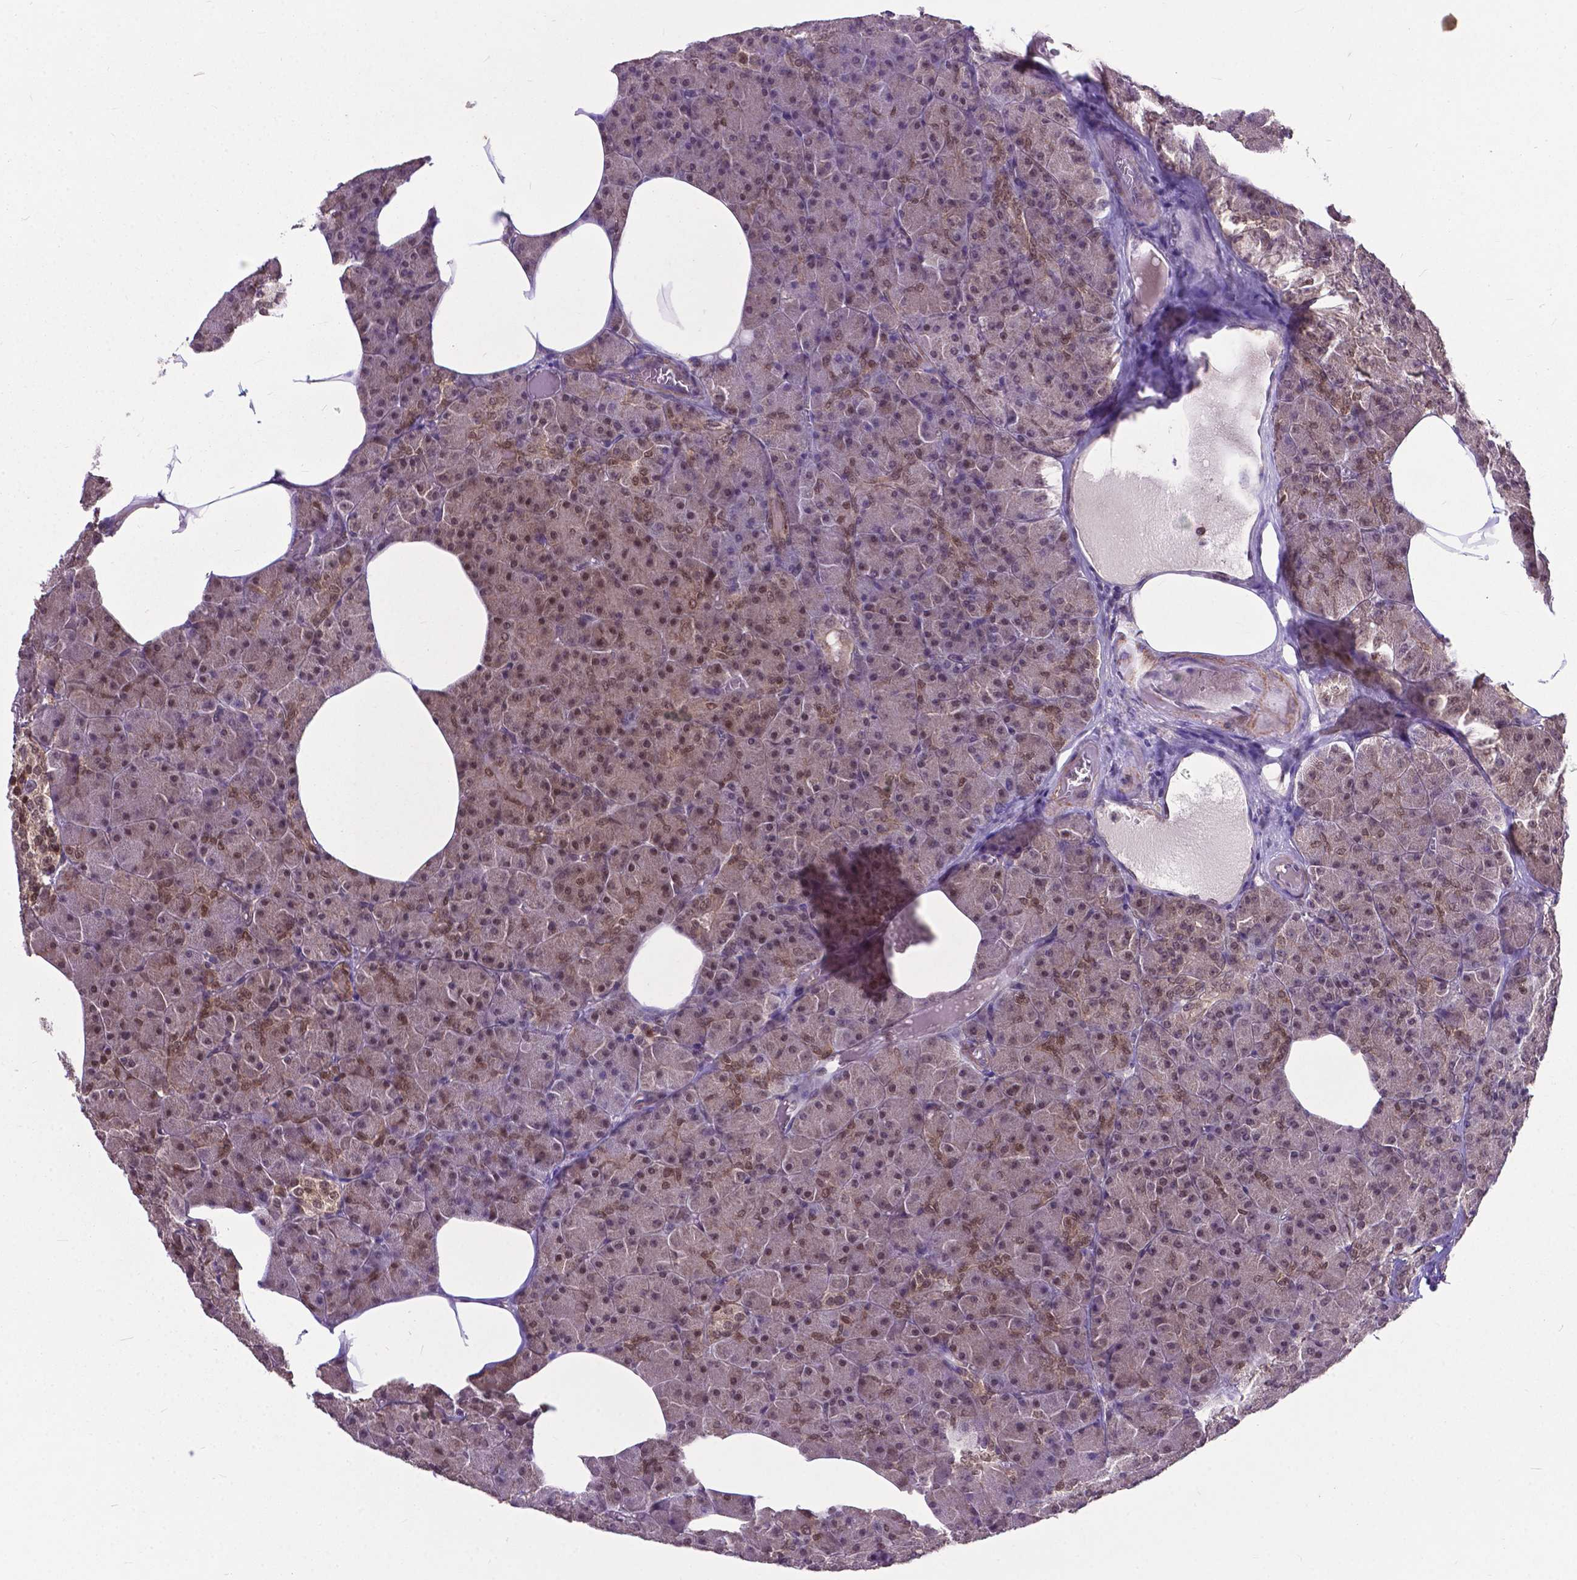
{"staining": {"intensity": "weak", "quantity": "25%-75%", "location": "nuclear"}, "tissue": "pancreas", "cell_type": "Exocrine glandular cells", "image_type": "normal", "snomed": [{"axis": "morphology", "description": "Normal tissue, NOS"}, {"axis": "topography", "description": "Pancreas"}], "caption": "The photomicrograph exhibits staining of benign pancreas, revealing weak nuclear protein positivity (brown color) within exocrine glandular cells. (brown staining indicates protein expression, while blue staining denotes nuclei).", "gene": "OTUB1", "patient": {"sex": "female", "age": 45}}